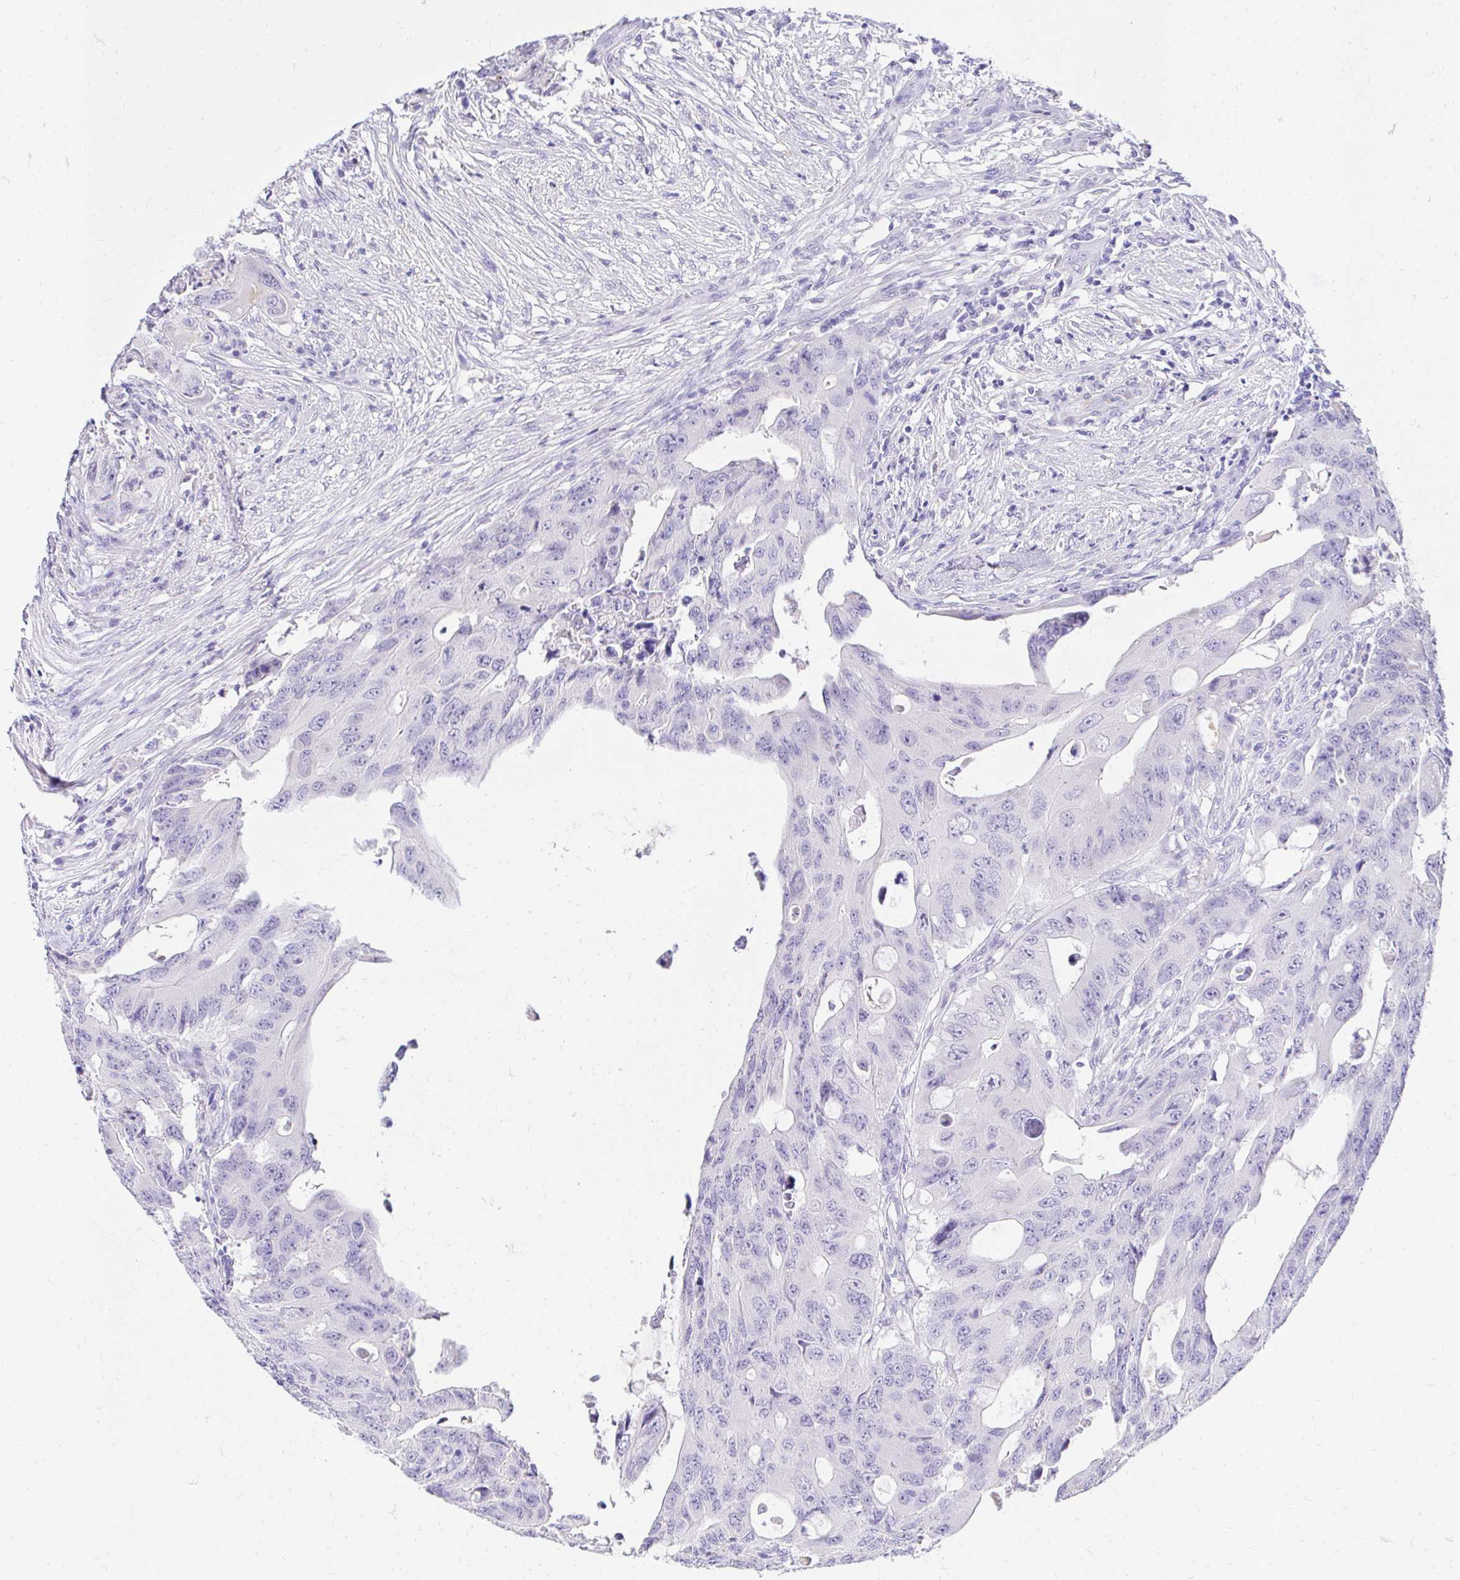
{"staining": {"intensity": "negative", "quantity": "none", "location": "none"}, "tissue": "colorectal cancer", "cell_type": "Tumor cells", "image_type": "cancer", "snomed": [{"axis": "morphology", "description": "Adenocarcinoma, NOS"}, {"axis": "topography", "description": "Colon"}], "caption": "This is a photomicrograph of IHC staining of adenocarcinoma (colorectal), which shows no expression in tumor cells.", "gene": "FATE1", "patient": {"sex": "male", "age": 71}}